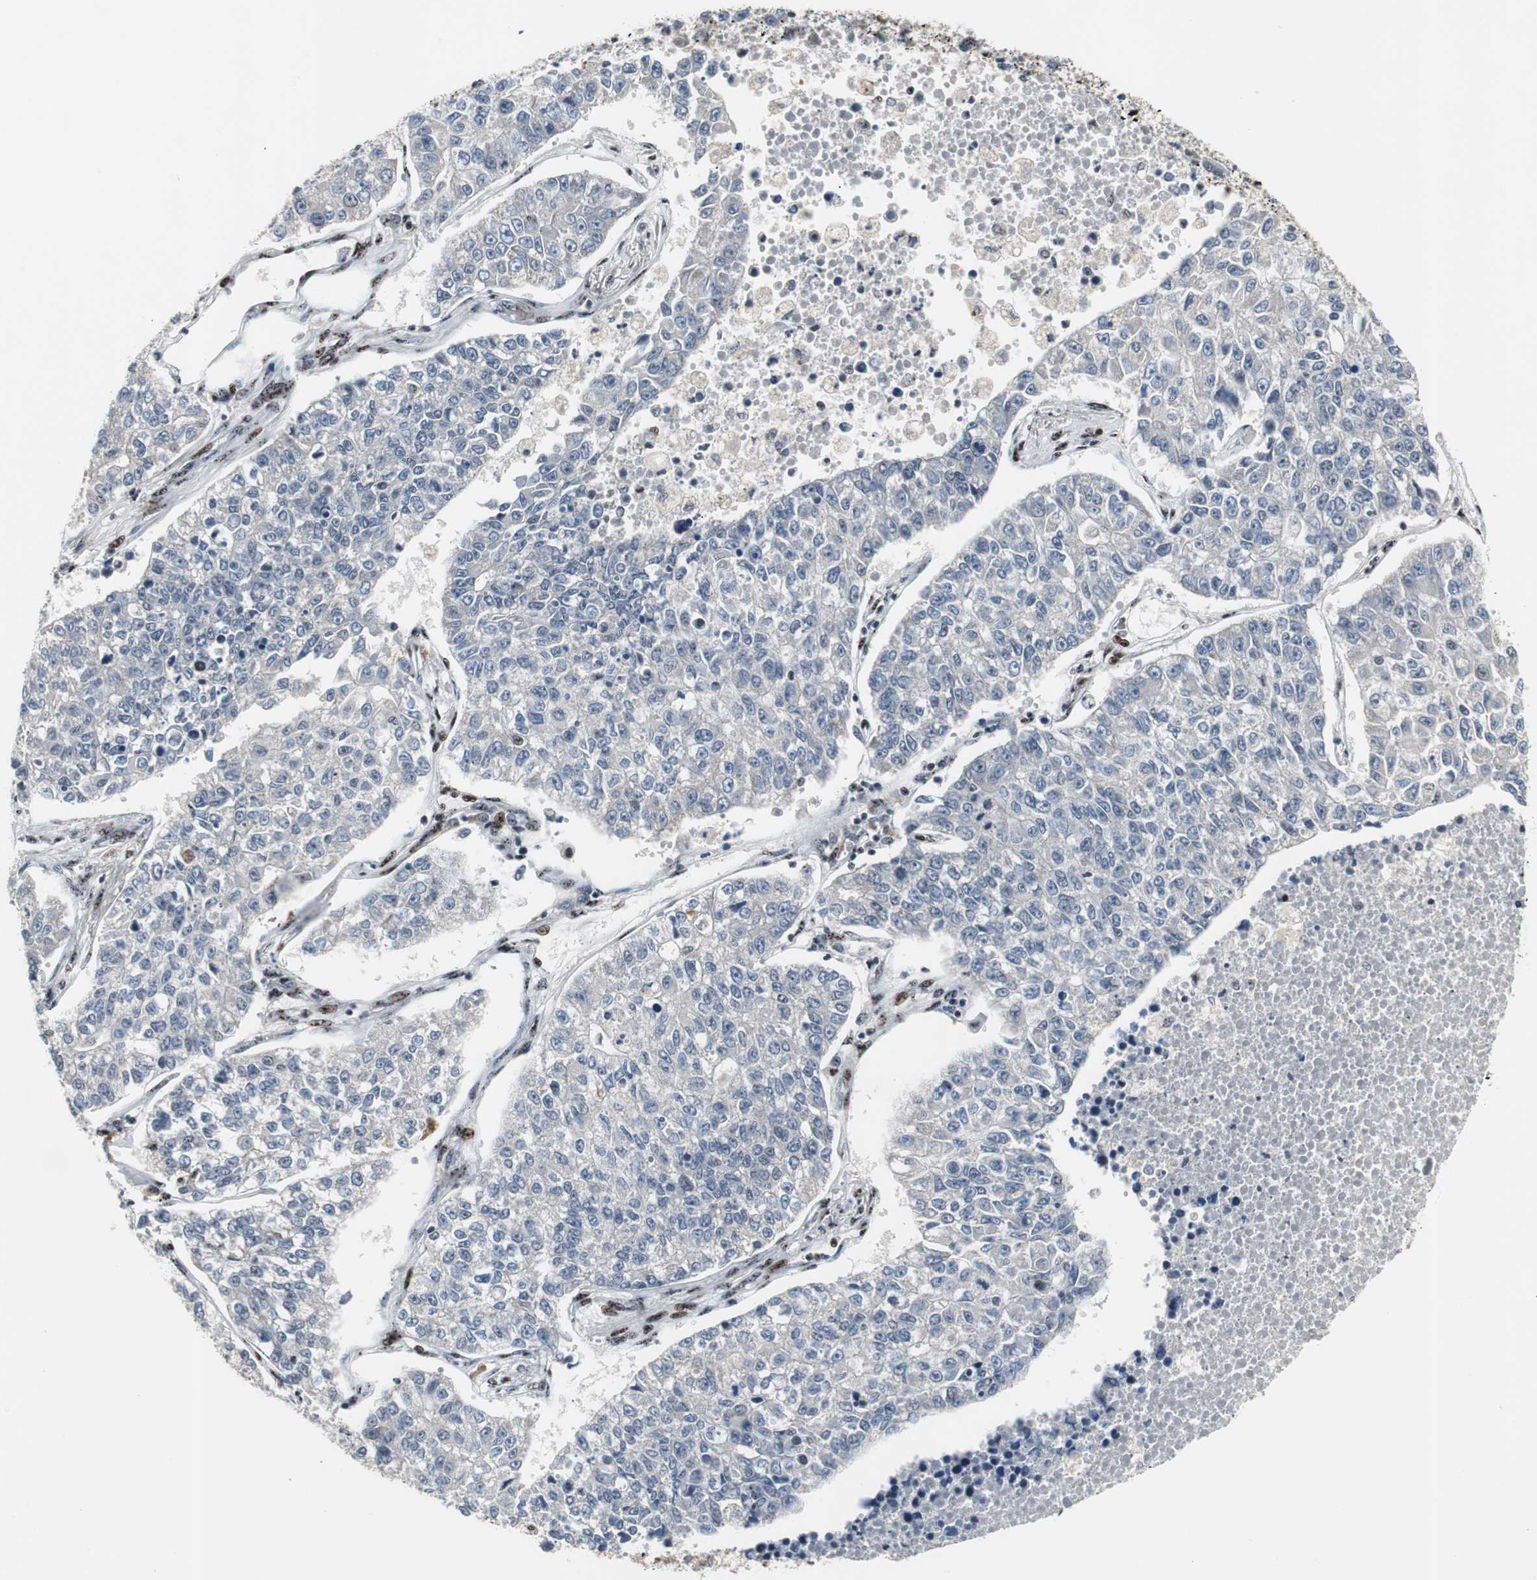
{"staining": {"intensity": "negative", "quantity": "none", "location": "none"}, "tissue": "lung cancer", "cell_type": "Tumor cells", "image_type": "cancer", "snomed": [{"axis": "morphology", "description": "Adenocarcinoma, NOS"}, {"axis": "topography", "description": "Lung"}], "caption": "DAB immunohistochemical staining of adenocarcinoma (lung) exhibits no significant positivity in tumor cells.", "gene": "GRK2", "patient": {"sex": "male", "age": 49}}